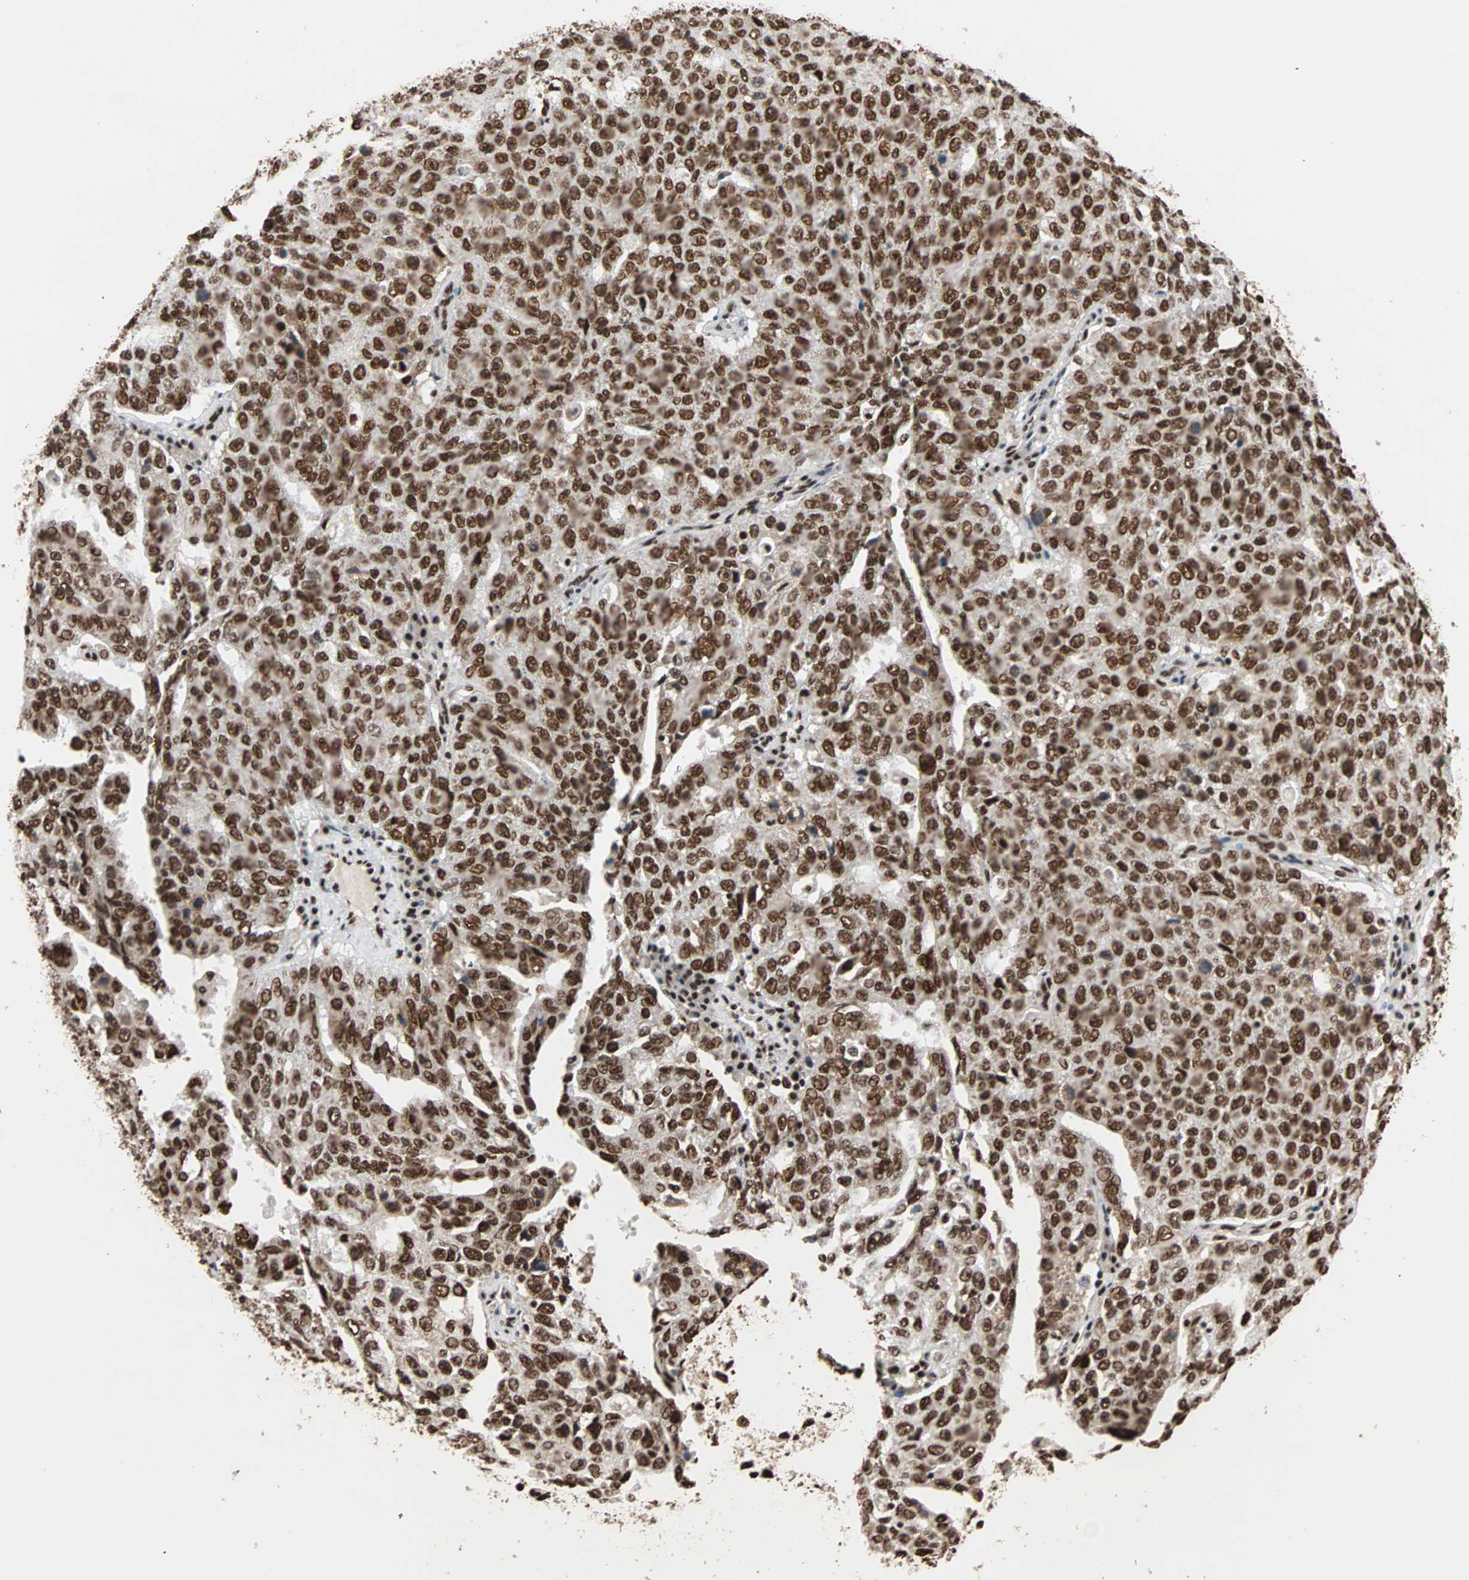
{"staining": {"intensity": "strong", "quantity": ">75%", "location": "nuclear"}, "tissue": "ovarian cancer", "cell_type": "Tumor cells", "image_type": "cancer", "snomed": [{"axis": "morphology", "description": "Carcinoma, endometroid"}, {"axis": "topography", "description": "Ovary"}], "caption": "IHC (DAB) staining of ovarian endometroid carcinoma shows strong nuclear protein positivity in about >75% of tumor cells.", "gene": "ILF2", "patient": {"sex": "female", "age": 62}}